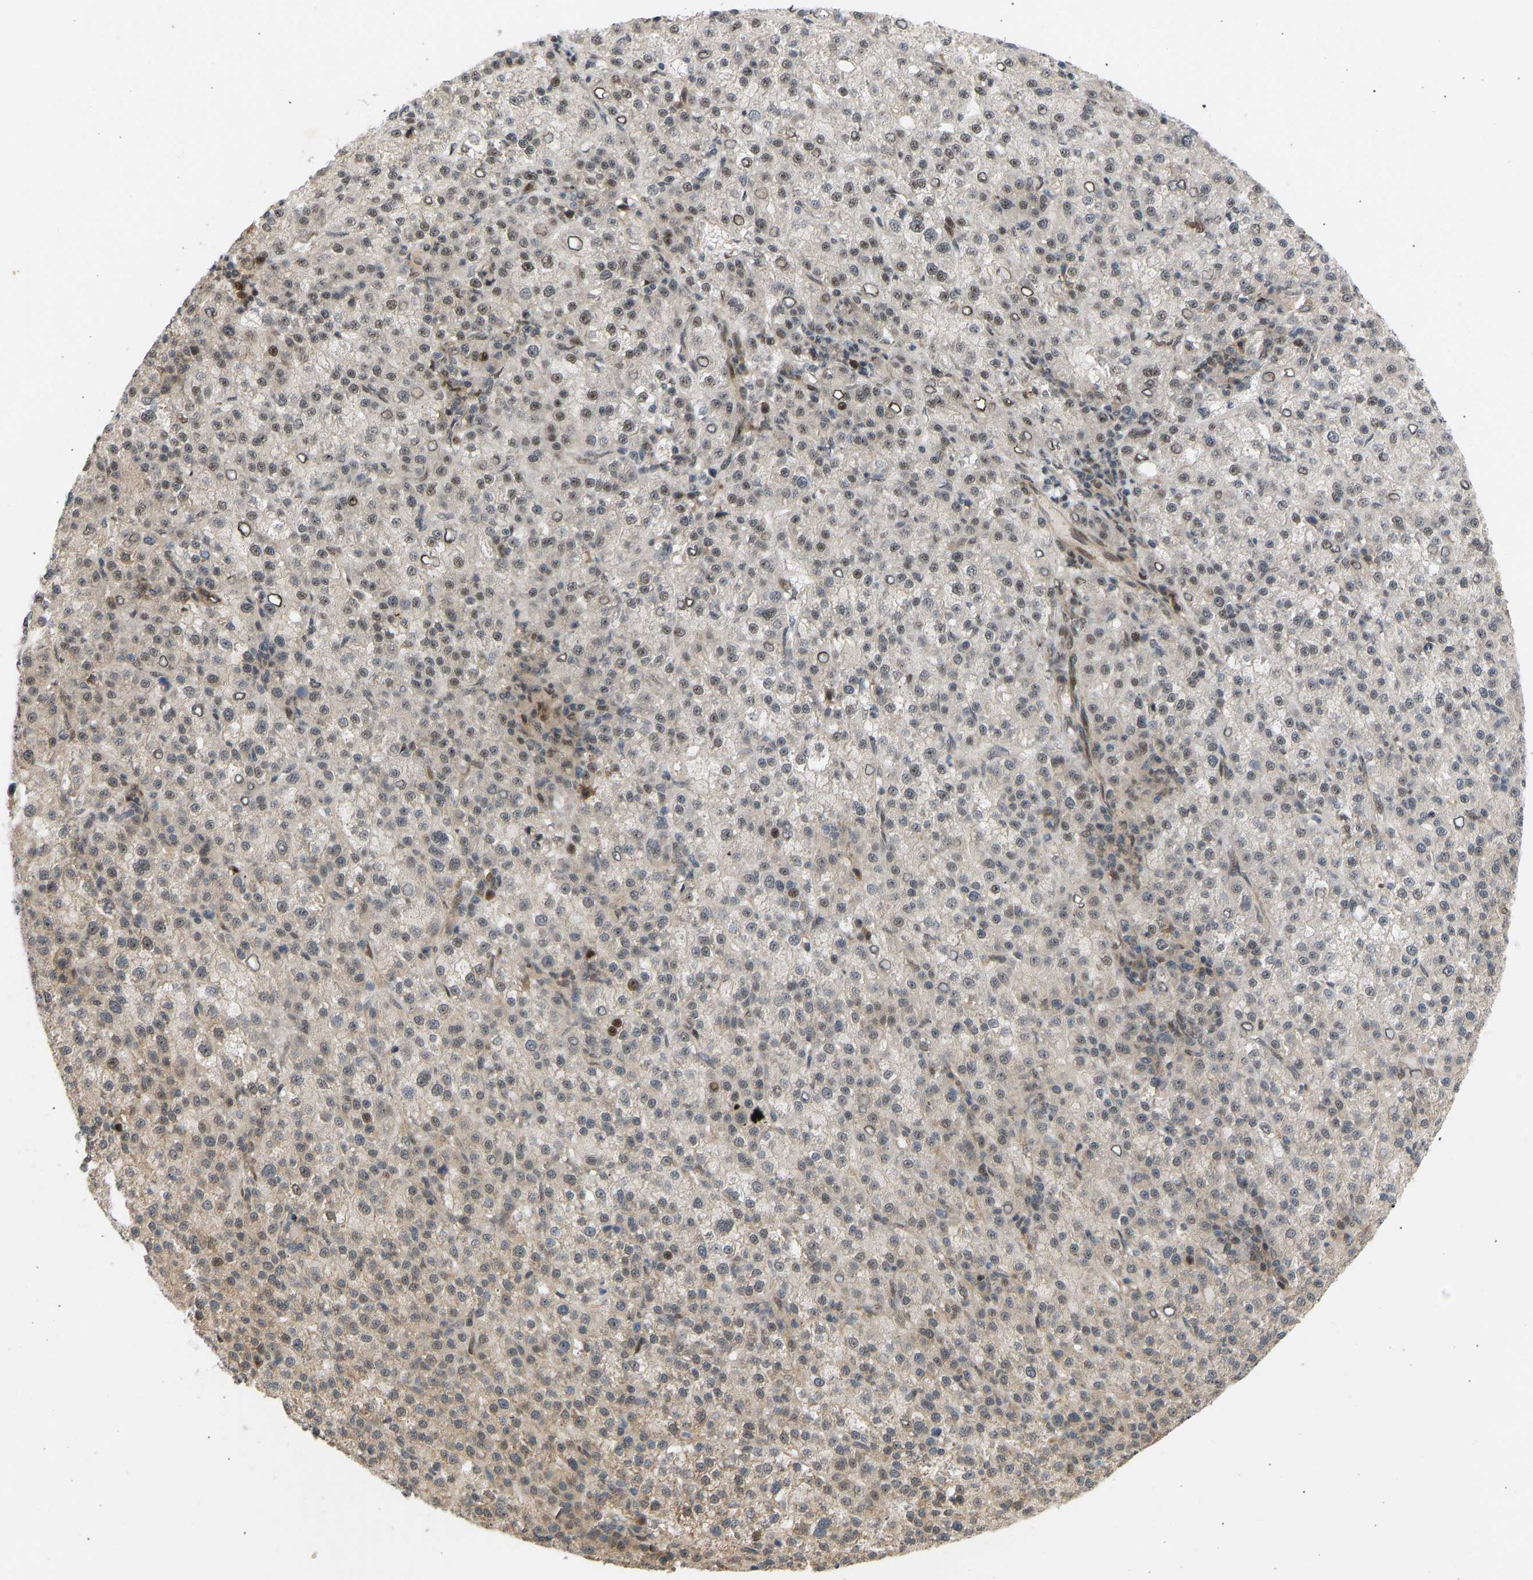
{"staining": {"intensity": "weak", "quantity": "<25%", "location": "nuclear"}, "tissue": "liver cancer", "cell_type": "Tumor cells", "image_type": "cancer", "snomed": [{"axis": "morphology", "description": "Carcinoma, Hepatocellular, NOS"}, {"axis": "topography", "description": "Liver"}], "caption": "DAB (3,3'-diaminobenzidine) immunohistochemical staining of human hepatocellular carcinoma (liver) shows no significant staining in tumor cells.", "gene": "BAG1", "patient": {"sex": "female", "age": 58}}